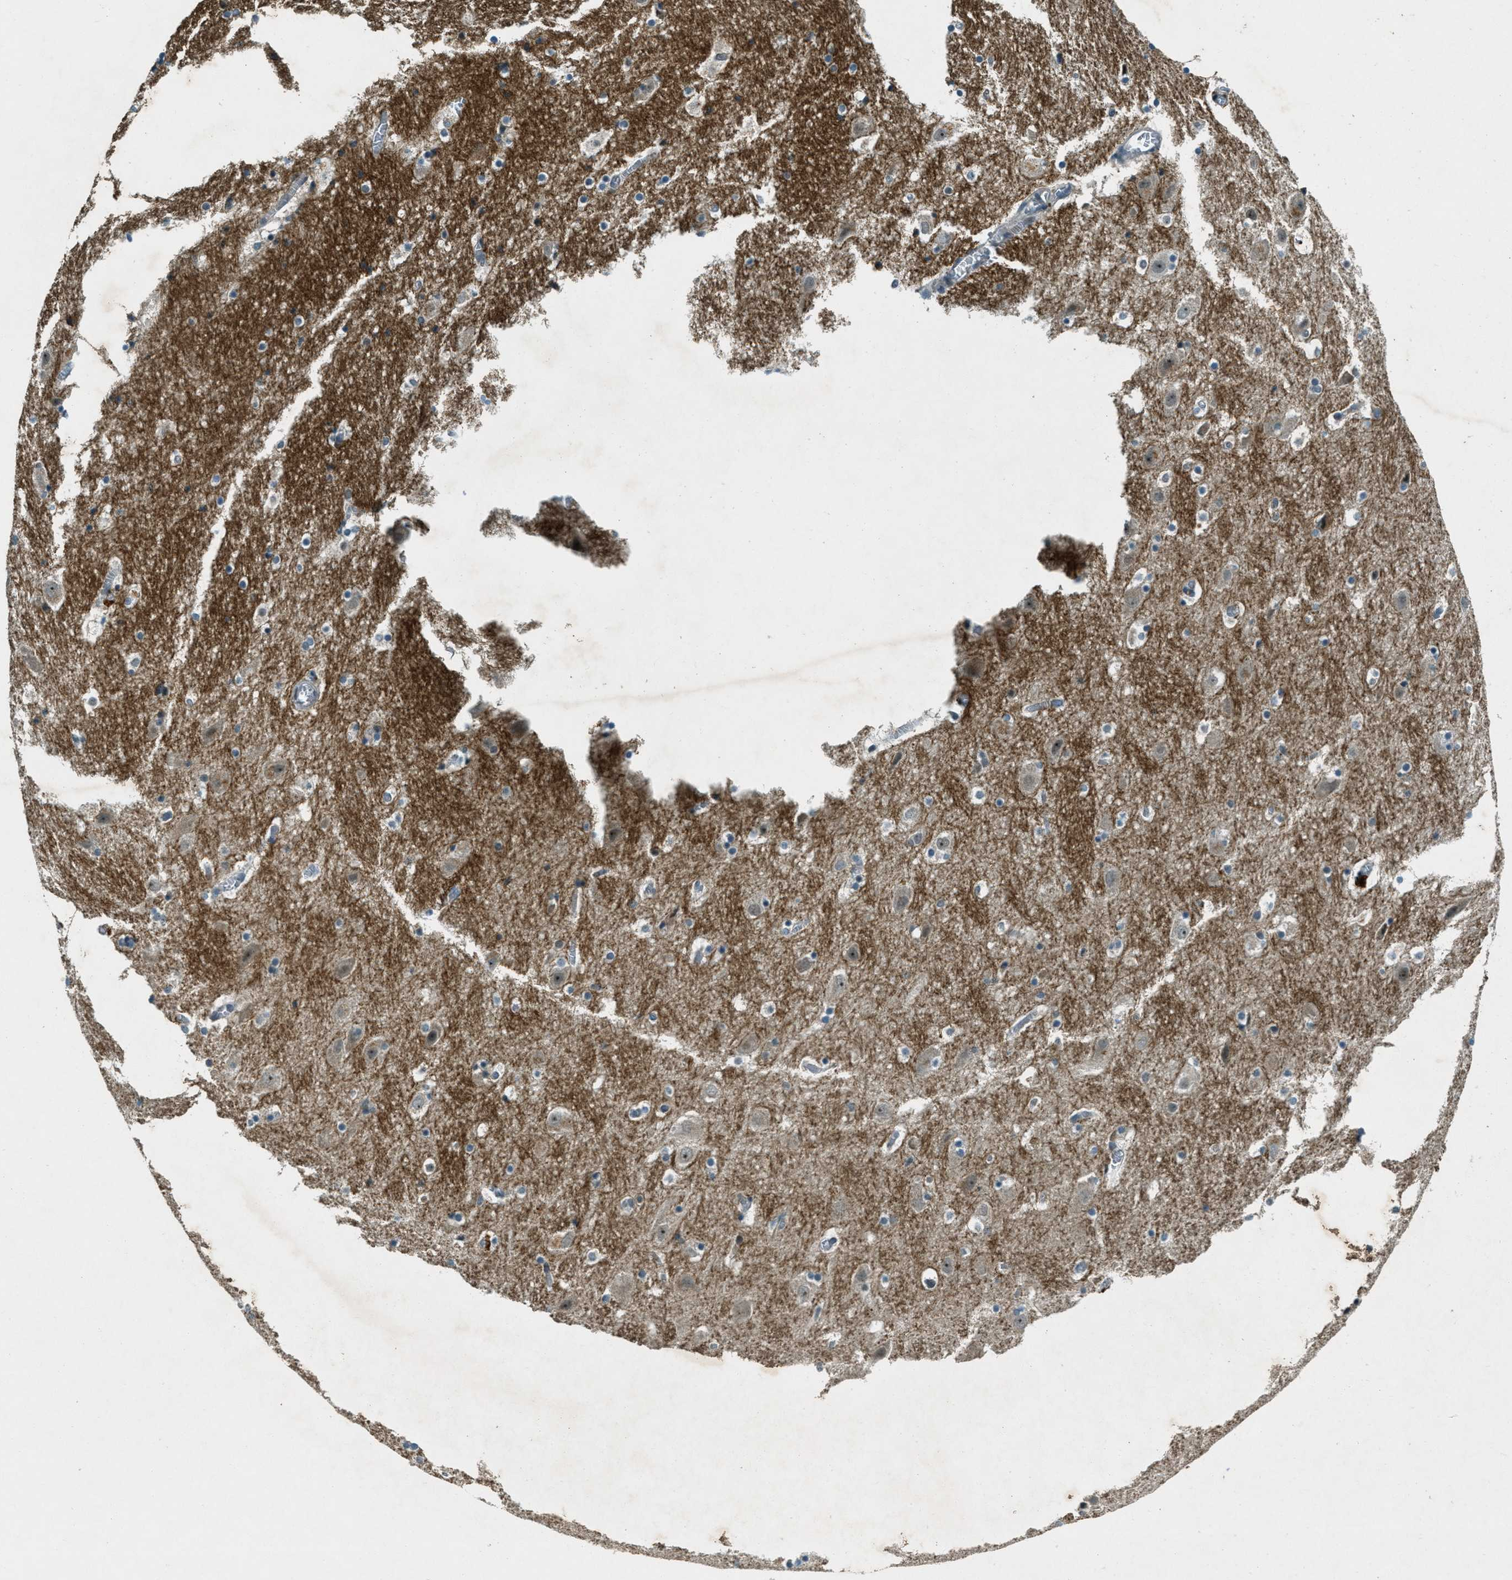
{"staining": {"intensity": "moderate", "quantity": "<25%", "location": "cytoplasmic/membranous"}, "tissue": "hippocampus", "cell_type": "Glial cells", "image_type": "normal", "snomed": [{"axis": "morphology", "description": "Normal tissue, NOS"}, {"axis": "topography", "description": "Hippocampus"}], "caption": "Hippocampus stained with immunohistochemistry (IHC) demonstrates moderate cytoplasmic/membranous positivity in about <25% of glial cells.", "gene": "STK11", "patient": {"sex": "male", "age": 45}}